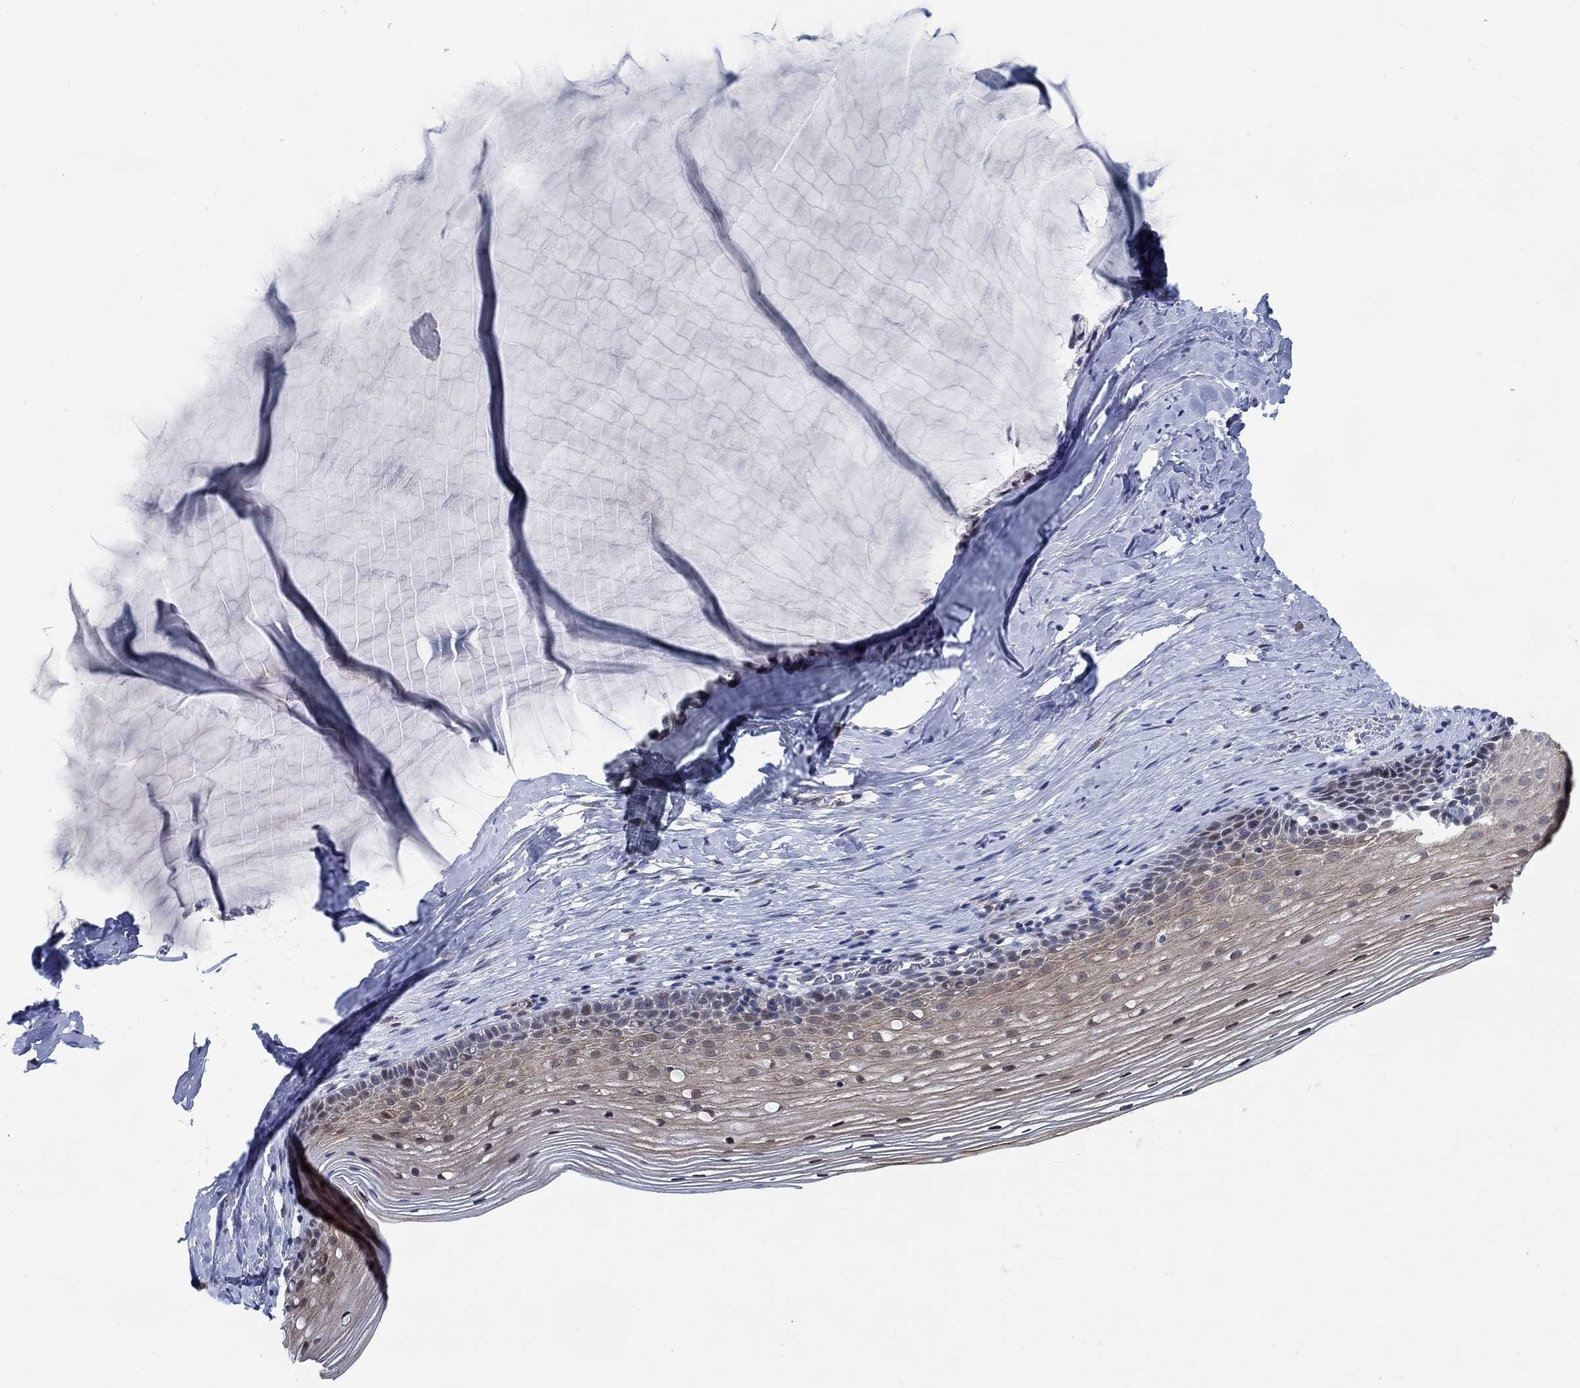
{"staining": {"intensity": "negative", "quantity": "none", "location": "none"}, "tissue": "cervix", "cell_type": "Glandular cells", "image_type": "normal", "snomed": [{"axis": "morphology", "description": "Normal tissue, NOS"}, {"axis": "topography", "description": "Cervix"}], "caption": "Normal cervix was stained to show a protein in brown. There is no significant expression in glandular cells. (DAB (3,3'-diaminobenzidine) immunohistochemistry visualized using brightfield microscopy, high magnification).", "gene": "KCNH8", "patient": {"sex": "female", "age": 40}}